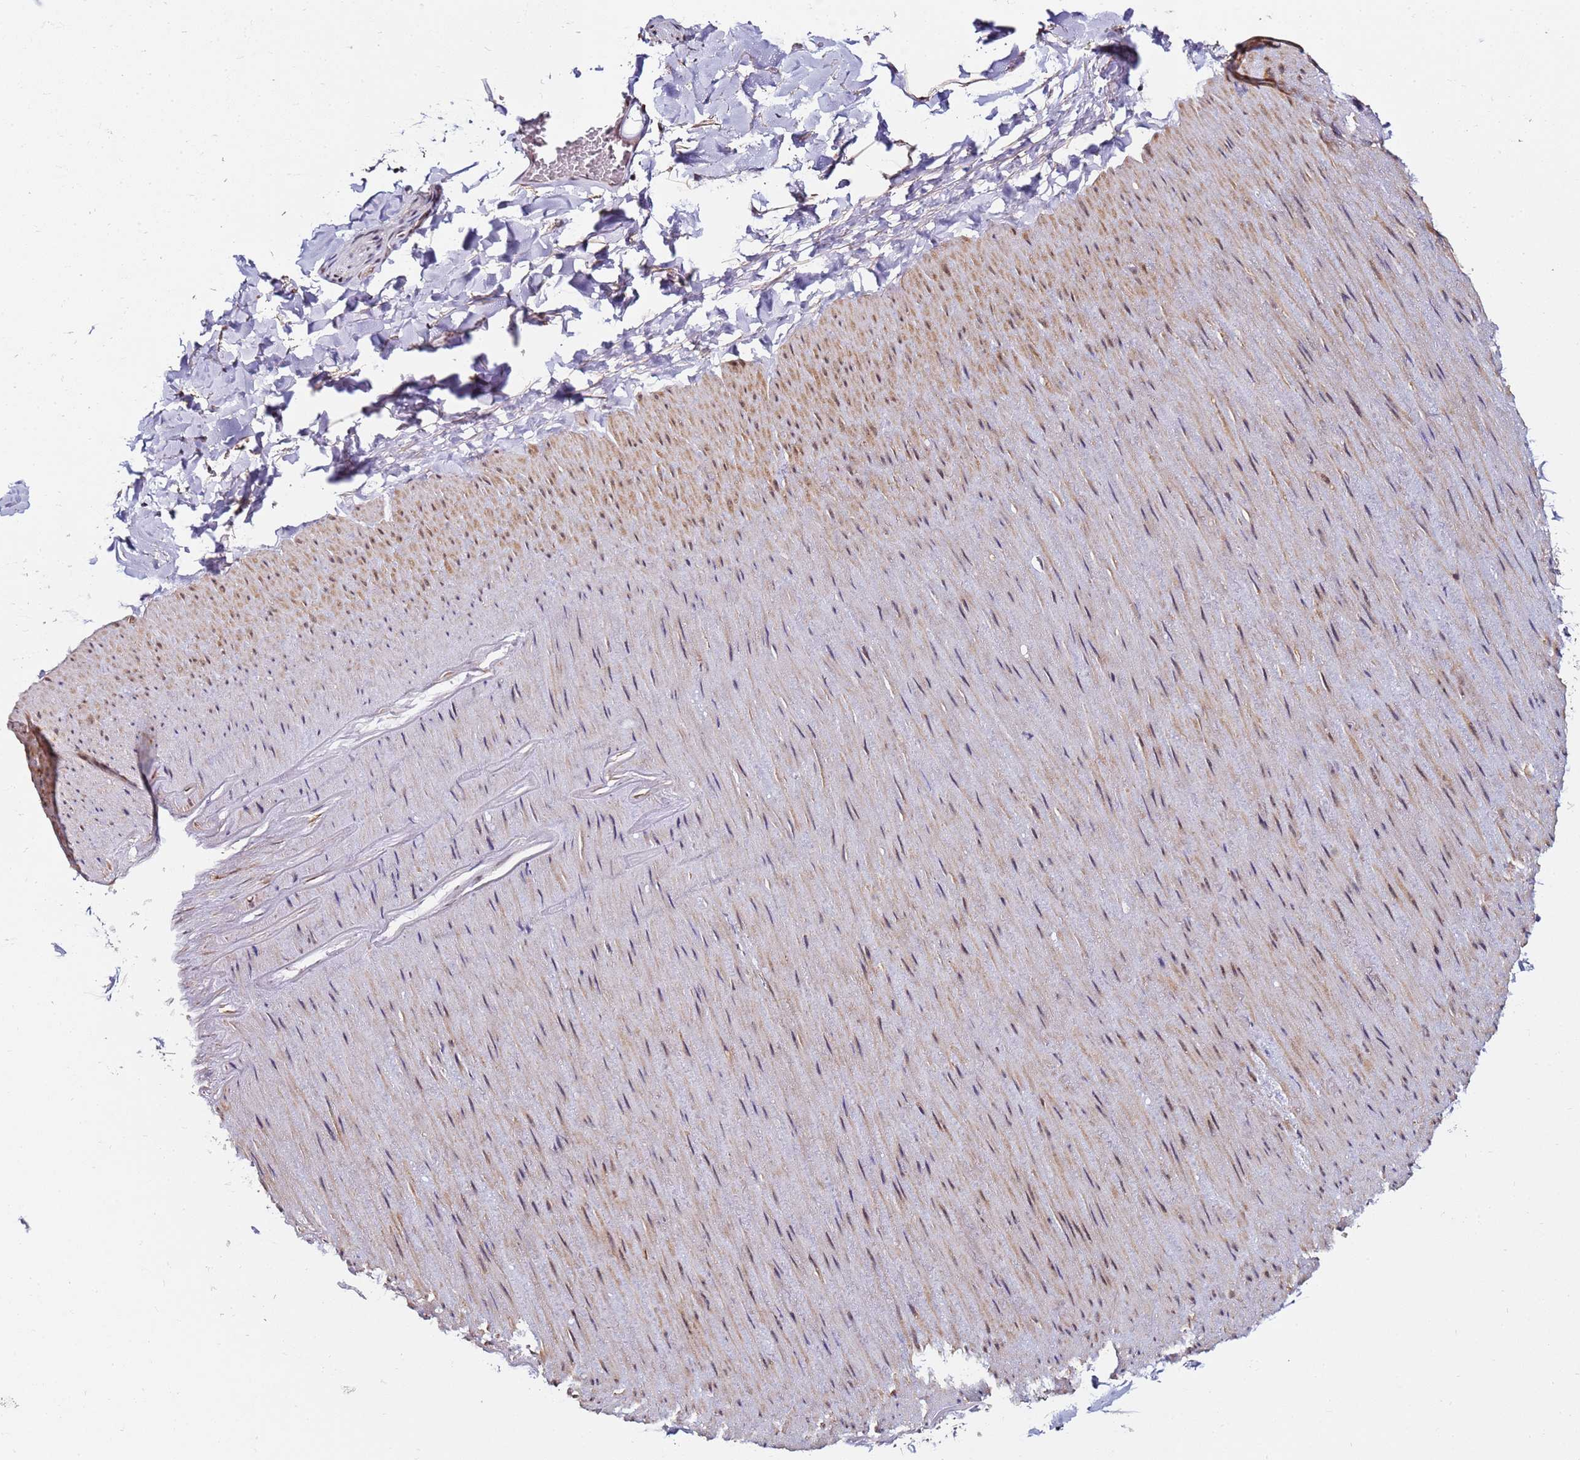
{"staining": {"intensity": "weak", "quantity": ">75%", "location": "cytoplasmic/membranous"}, "tissue": "adipose tissue", "cell_type": "Adipocytes", "image_type": "normal", "snomed": [{"axis": "morphology", "description": "Normal tissue, NOS"}, {"axis": "topography", "description": "Gallbladder"}, {"axis": "topography", "description": "Peripheral nerve tissue"}], "caption": "Immunohistochemistry staining of benign adipose tissue, which exhibits low levels of weak cytoplasmic/membranous expression in approximately >75% of adipocytes indicating weak cytoplasmic/membranous protein positivity. The staining was performed using DAB (brown) for protein detection and nuclei were counterstained in hematoxylin (blue).", "gene": "PPM1H", "patient": {"sex": "male", "age": 38}}